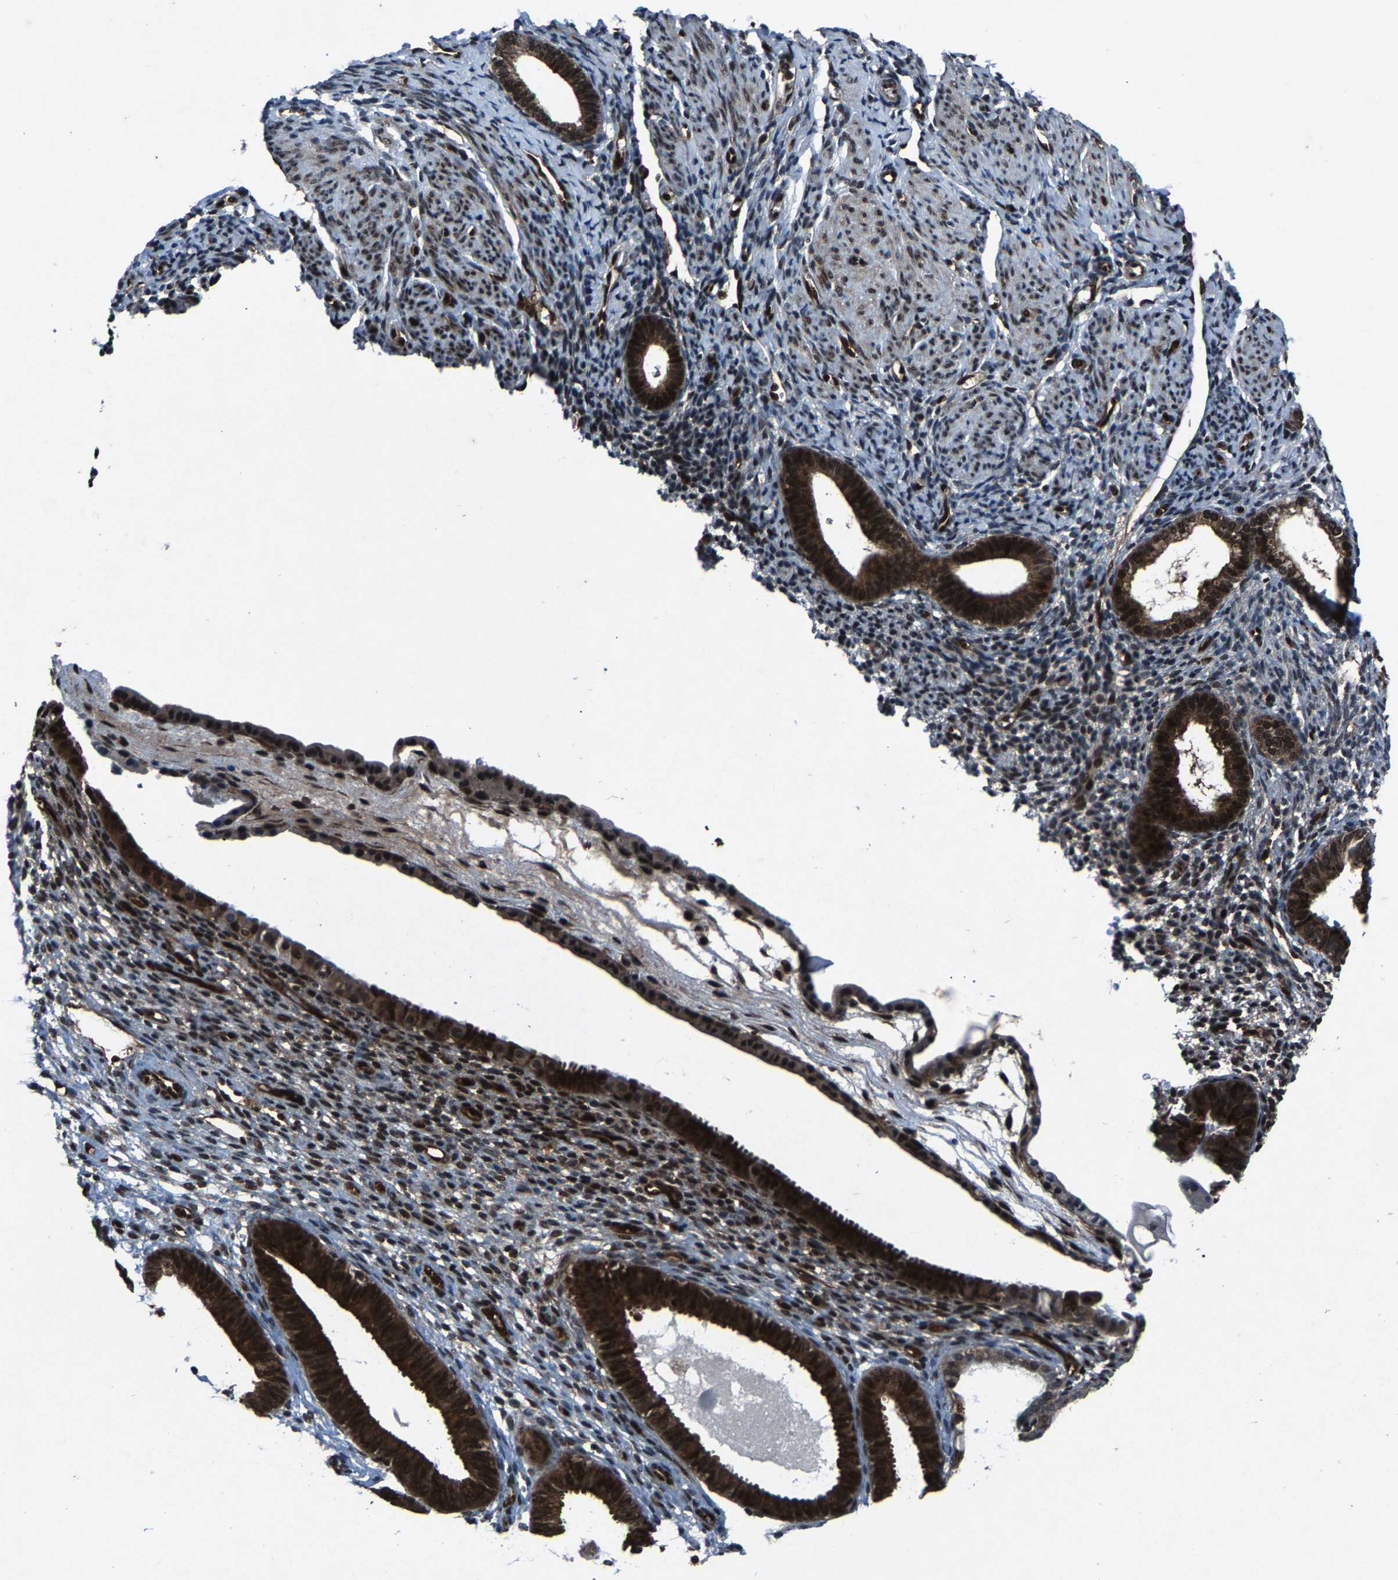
{"staining": {"intensity": "moderate", "quantity": "<25%", "location": "nuclear"}, "tissue": "endometrium", "cell_type": "Cells in endometrial stroma", "image_type": "normal", "snomed": [{"axis": "morphology", "description": "Normal tissue, NOS"}, {"axis": "topography", "description": "Endometrium"}], "caption": "Moderate nuclear positivity is appreciated in approximately <25% of cells in endometrial stroma in benign endometrium.", "gene": "ATXN3", "patient": {"sex": "female", "age": 61}}